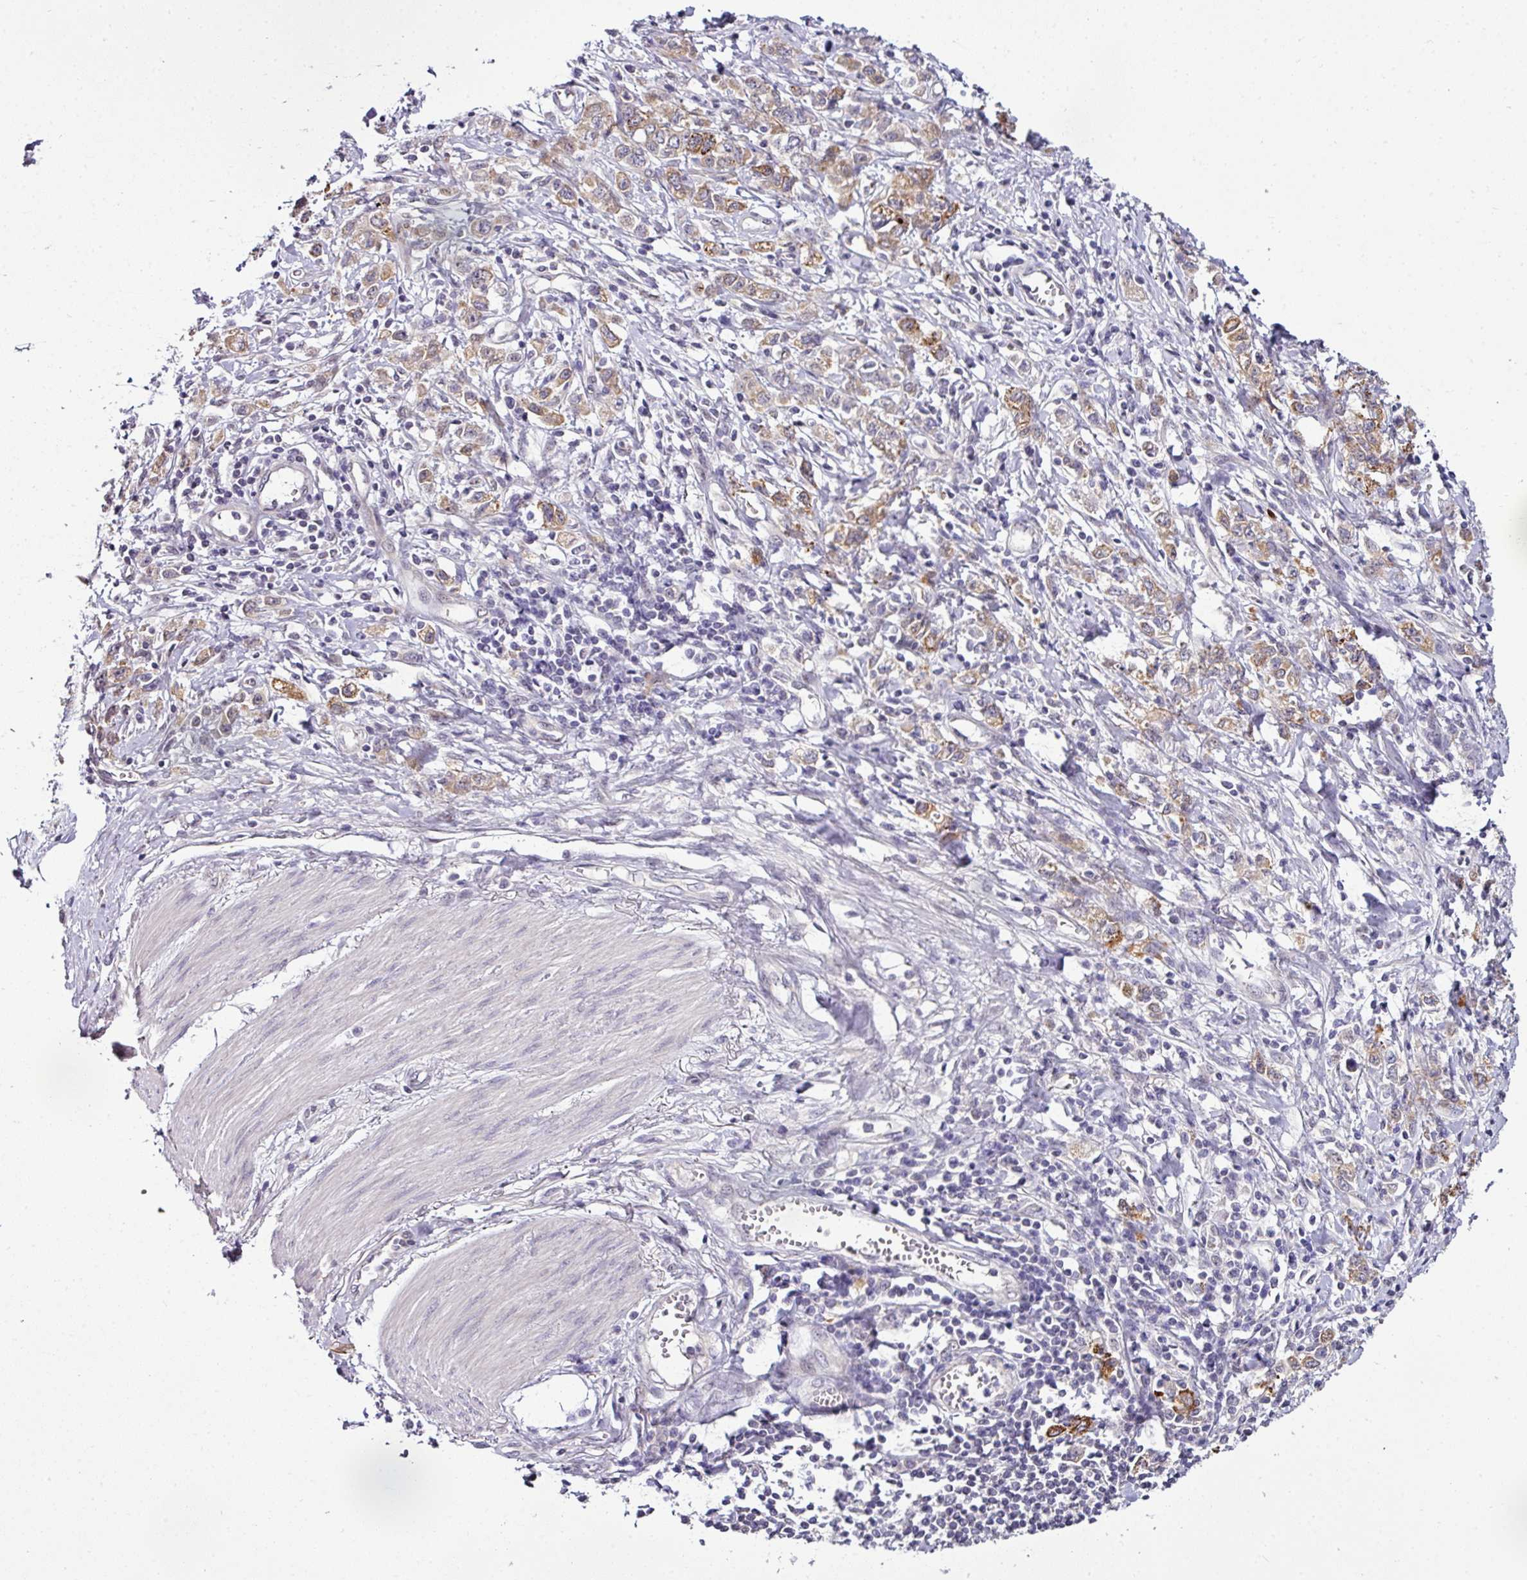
{"staining": {"intensity": "weak", "quantity": ">75%", "location": "cytoplasmic/membranous"}, "tissue": "stomach cancer", "cell_type": "Tumor cells", "image_type": "cancer", "snomed": [{"axis": "morphology", "description": "Adenocarcinoma, NOS"}, {"axis": "topography", "description": "Stomach"}], "caption": "High-power microscopy captured an immunohistochemistry (IHC) micrograph of adenocarcinoma (stomach), revealing weak cytoplasmic/membranous positivity in about >75% of tumor cells. The protein of interest is shown in brown color, while the nuclei are stained blue.", "gene": "NAPSA", "patient": {"sex": "female", "age": 76}}